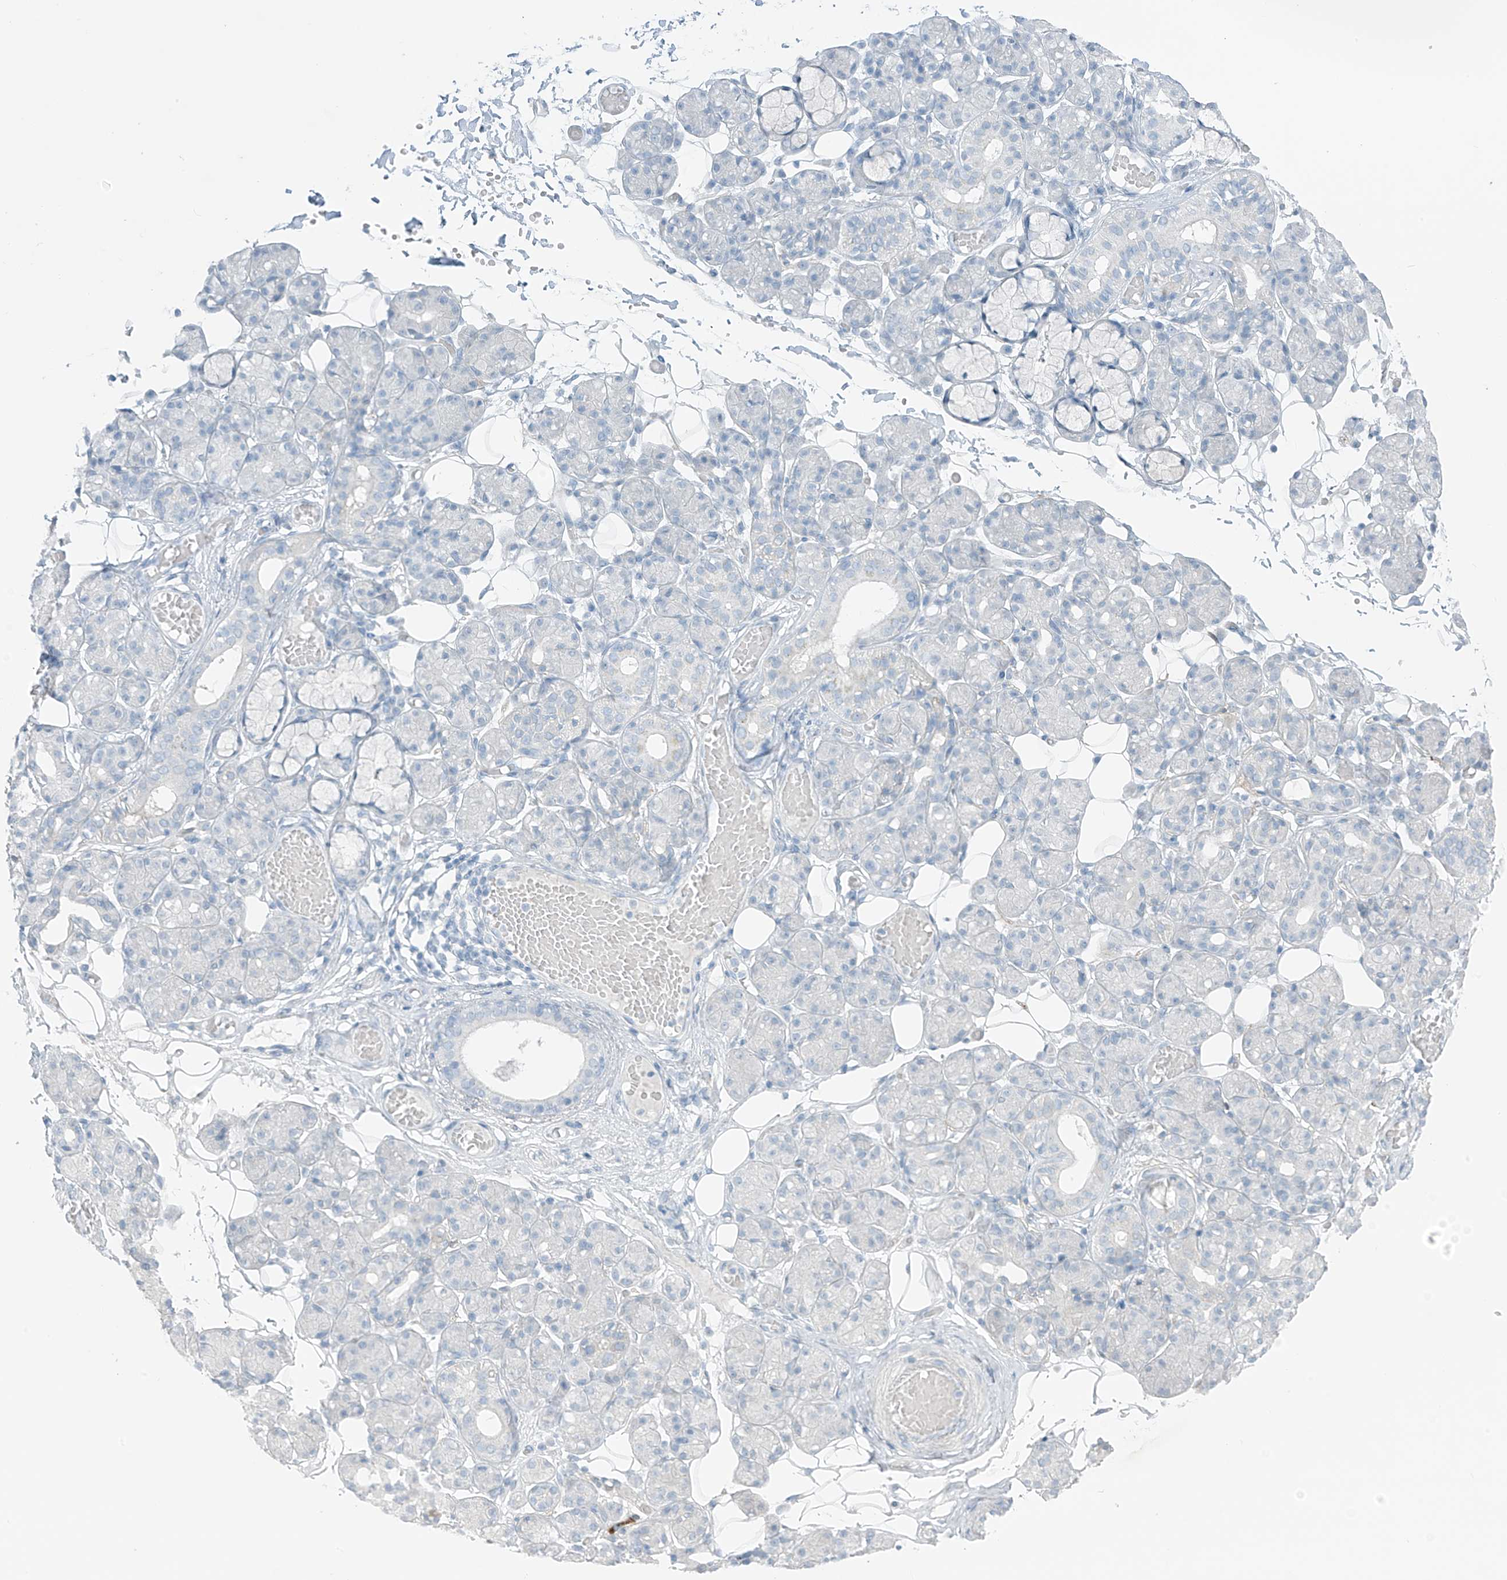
{"staining": {"intensity": "negative", "quantity": "none", "location": "none"}, "tissue": "salivary gland", "cell_type": "Glandular cells", "image_type": "normal", "snomed": [{"axis": "morphology", "description": "Normal tissue, NOS"}, {"axis": "topography", "description": "Salivary gland"}], "caption": "This photomicrograph is of benign salivary gland stained with immunohistochemistry (IHC) to label a protein in brown with the nuclei are counter-stained blue. There is no staining in glandular cells.", "gene": "SLC25A43", "patient": {"sex": "male", "age": 63}}